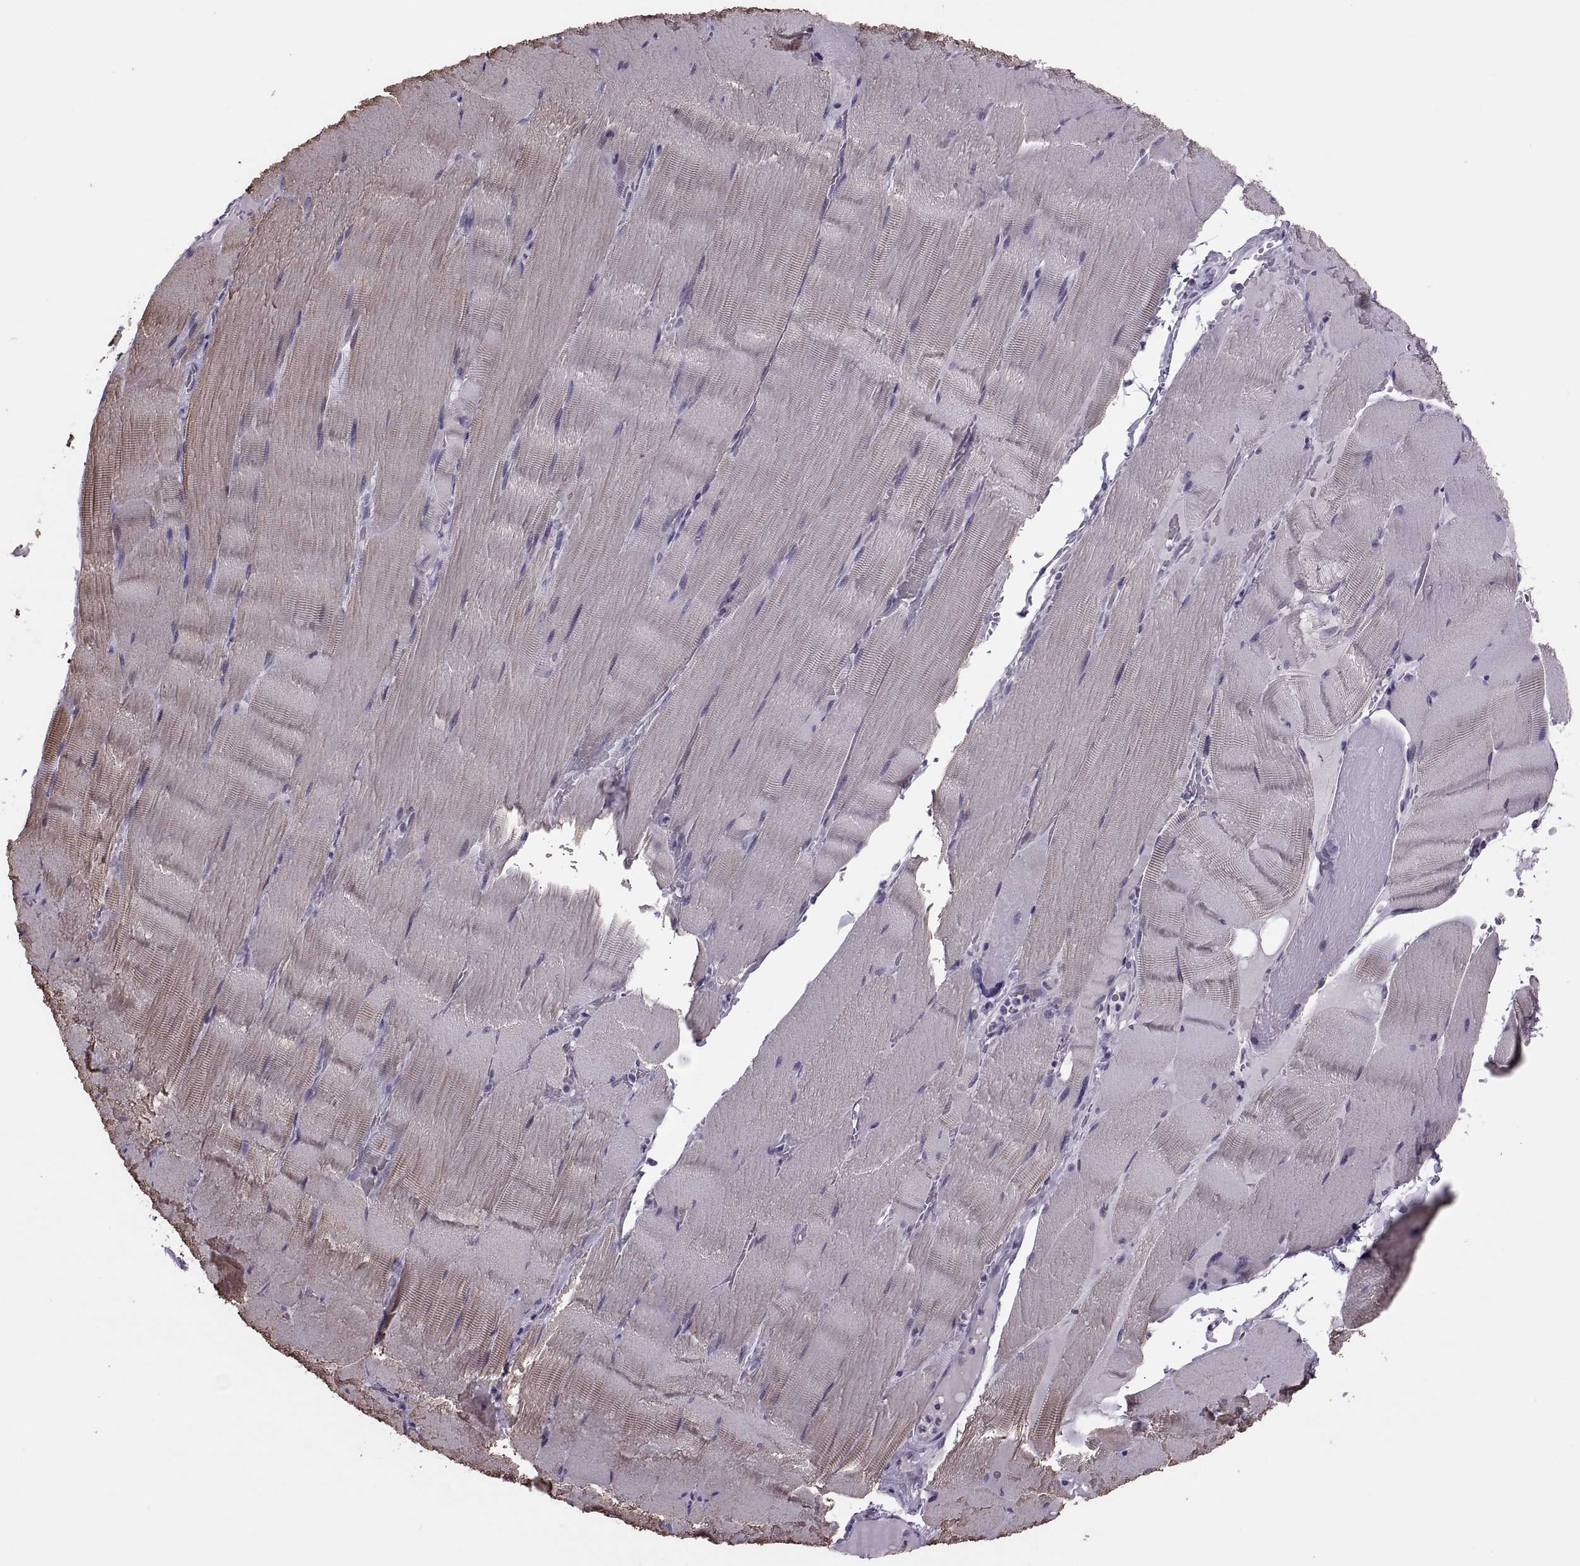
{"staining": {"intensity": "negative", "quantity": "none", "location": "none"}, "tissue": "skeletal muscle", "cell_type": "Myocytes", "image_type": "normal", "snomed": [{"axis": "morphology", "description": "Normal tissue, NOS"}, {"axis": "topography", "description": "Skeletal muscle"}], "caption": "This is an IHC histopathology image of benign human skeletal muscle. There is no expression in myocytes.", "gene": "SYNGR4", "patient": {"sex": "male", "age": 56}}